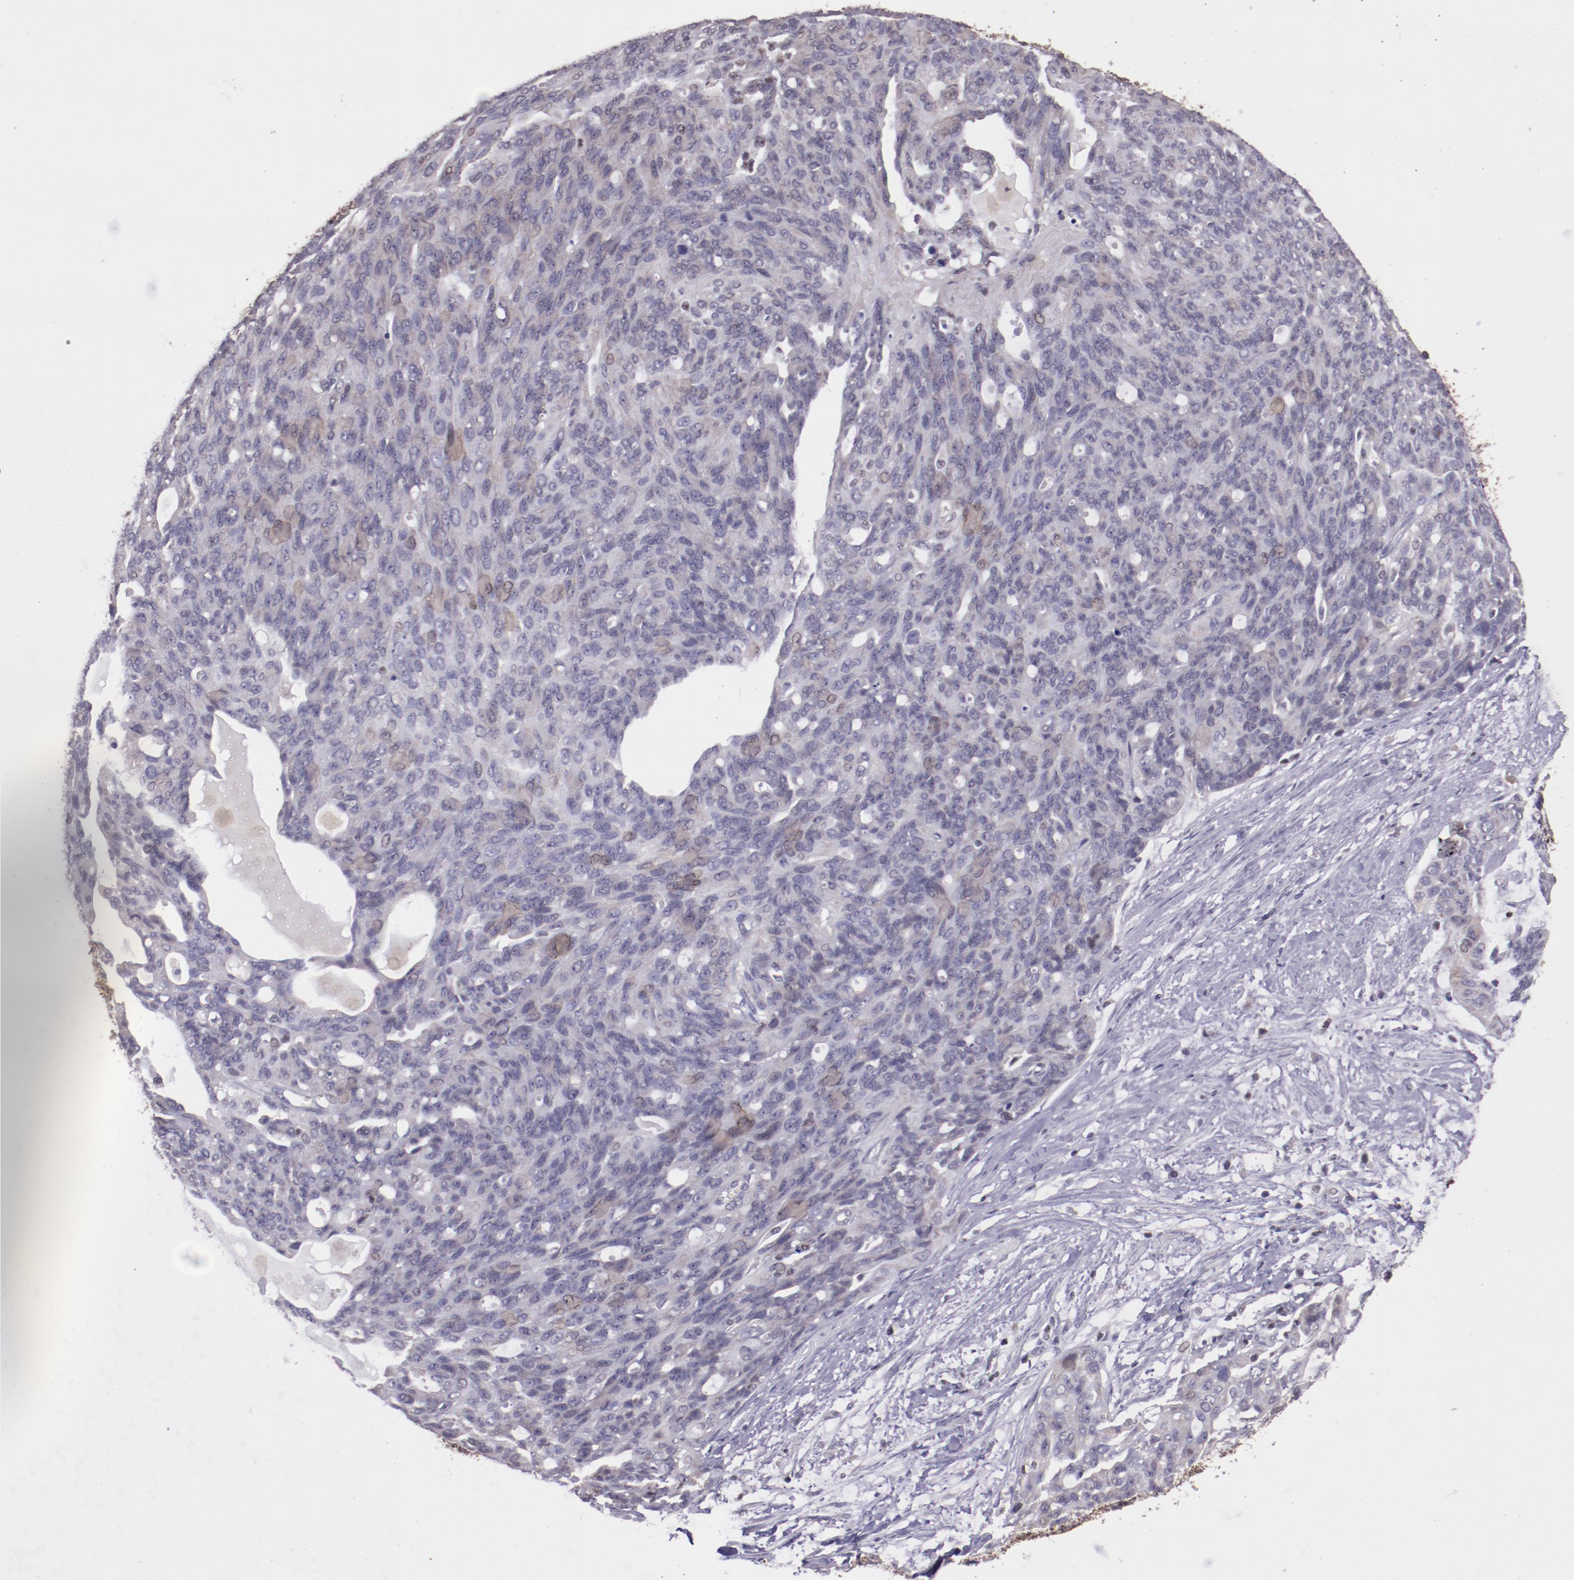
{"staining": {"intensity": "weak", "quantity": "<25%", "location": "cytoplasmic/membranous"}, "tissue": "ovarian cancer", "cell_type": "Tumor cells", "image_type": "cancer", "snomed": [{"axis": "morphology", "description": "Carcinoma, endometroid"}, {"axis": "topography", "description": "Ovary"}], "caption": "High magnification brightfield microscopy of ovarian cancer (endometroid carcinoma) stained with DAB (3,3'-diaminobenzidine) (brown) and counterstained with hematoxylin (blue): tumor cells show no significant staining.", "gene": "ELF1", "patient": {"sex": "female", "age": 60}}